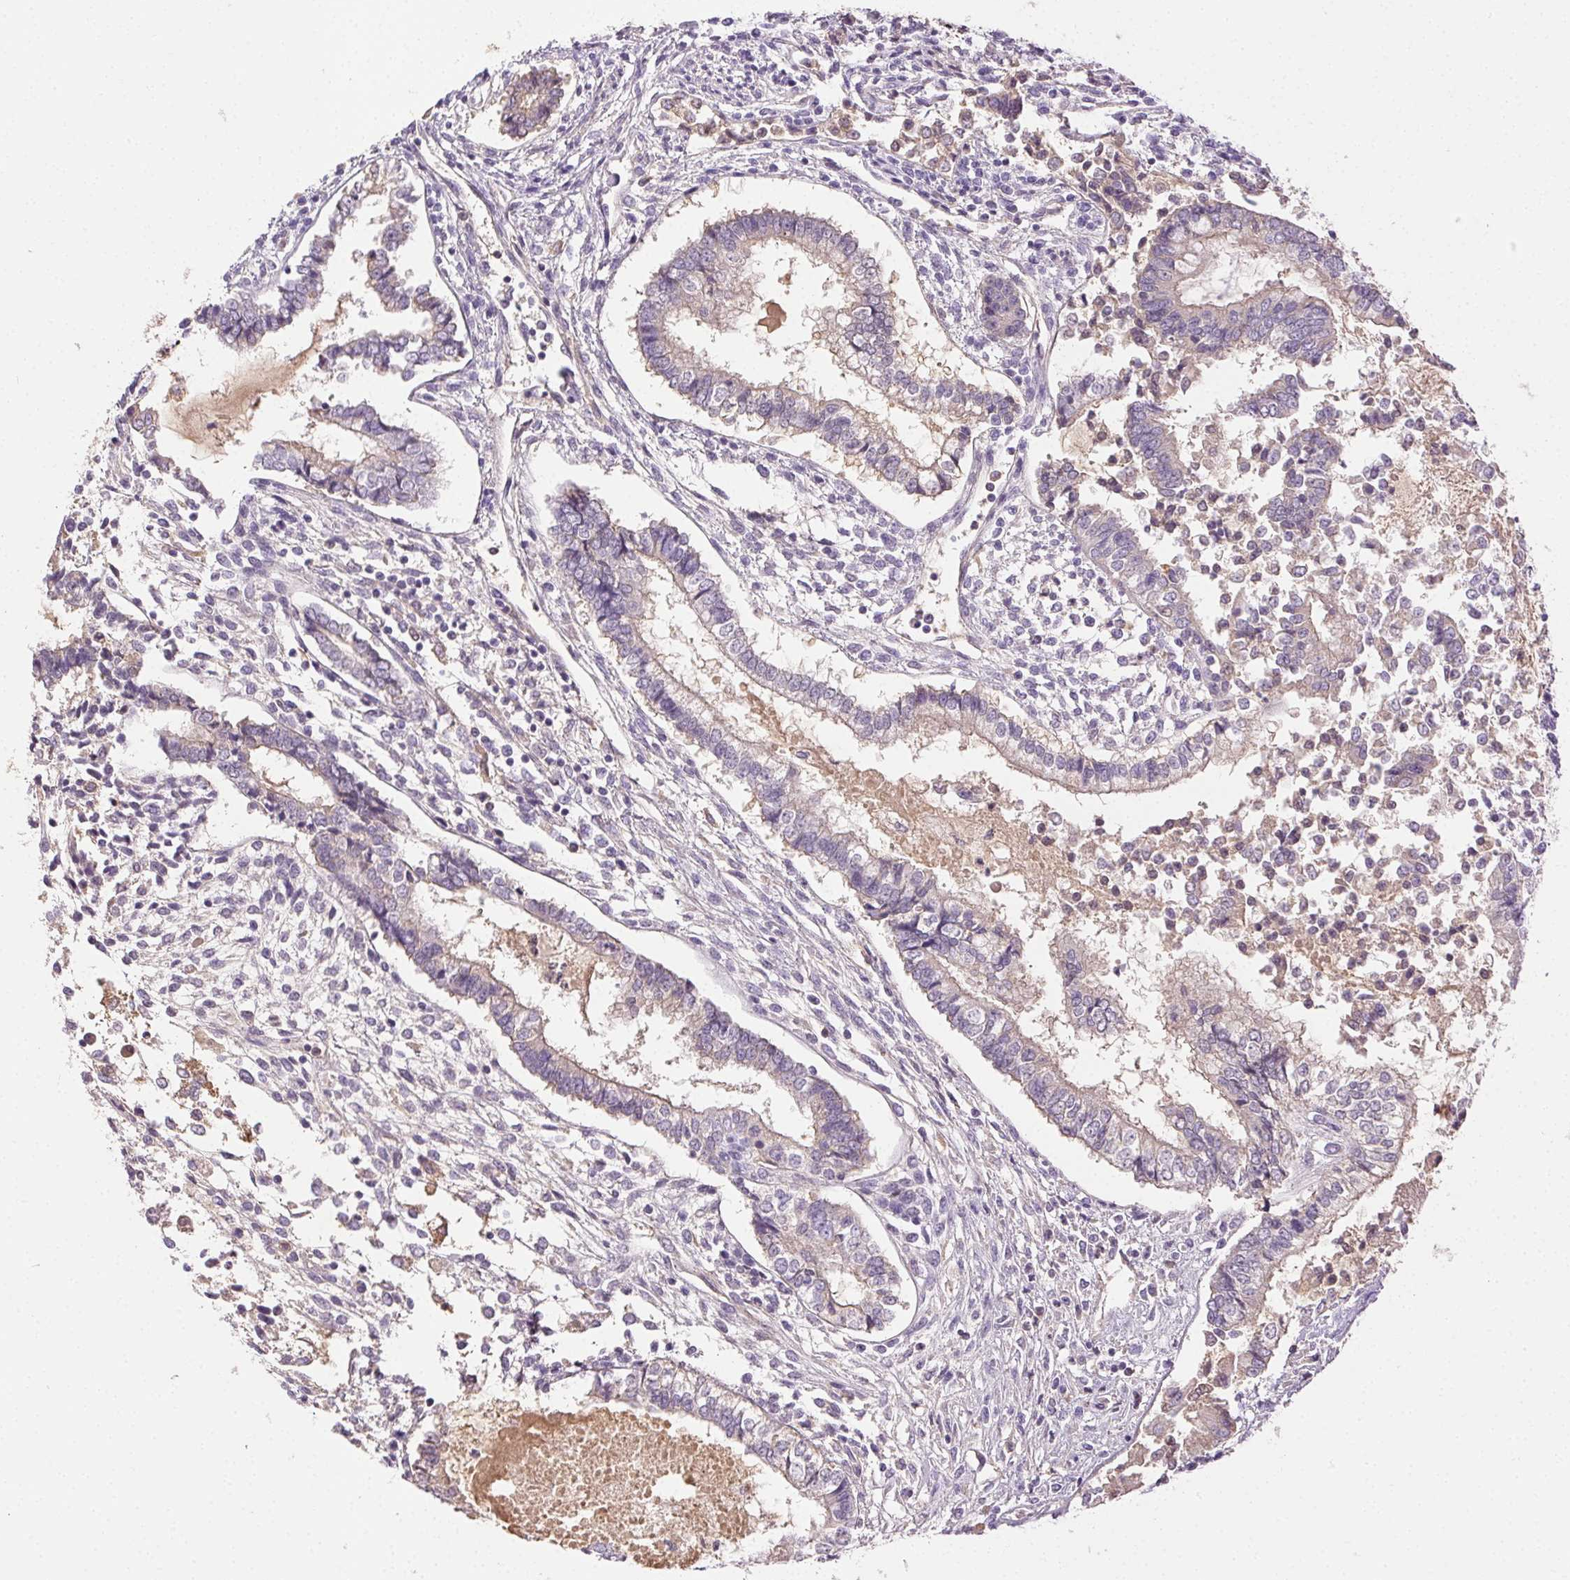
{"staining": {"intensity": "weak", "quantity": "<25%", "location": "cytoplasmic/membranous"}, "tissue": "testis cancer", "cell_type": "Tumor cells", "image_type": "cancer", "snomed": [{"axis": "morphology", "description": "Carcinoma, Embryonal, NOS"}, {"axis": "topography", "description": "Testis"}], "caption": "Immunohistochemical staining of human testis cancer shows no significant positivity in tumor cells. (Stains: DAB (3,3'-diaminobenzidine) IHC with hematoxylin counter stain, Microscopy: brightfield microscopy at high magnification).", "gene": "BPIFB2", "patient": {"sex": "male", "age": 37}}